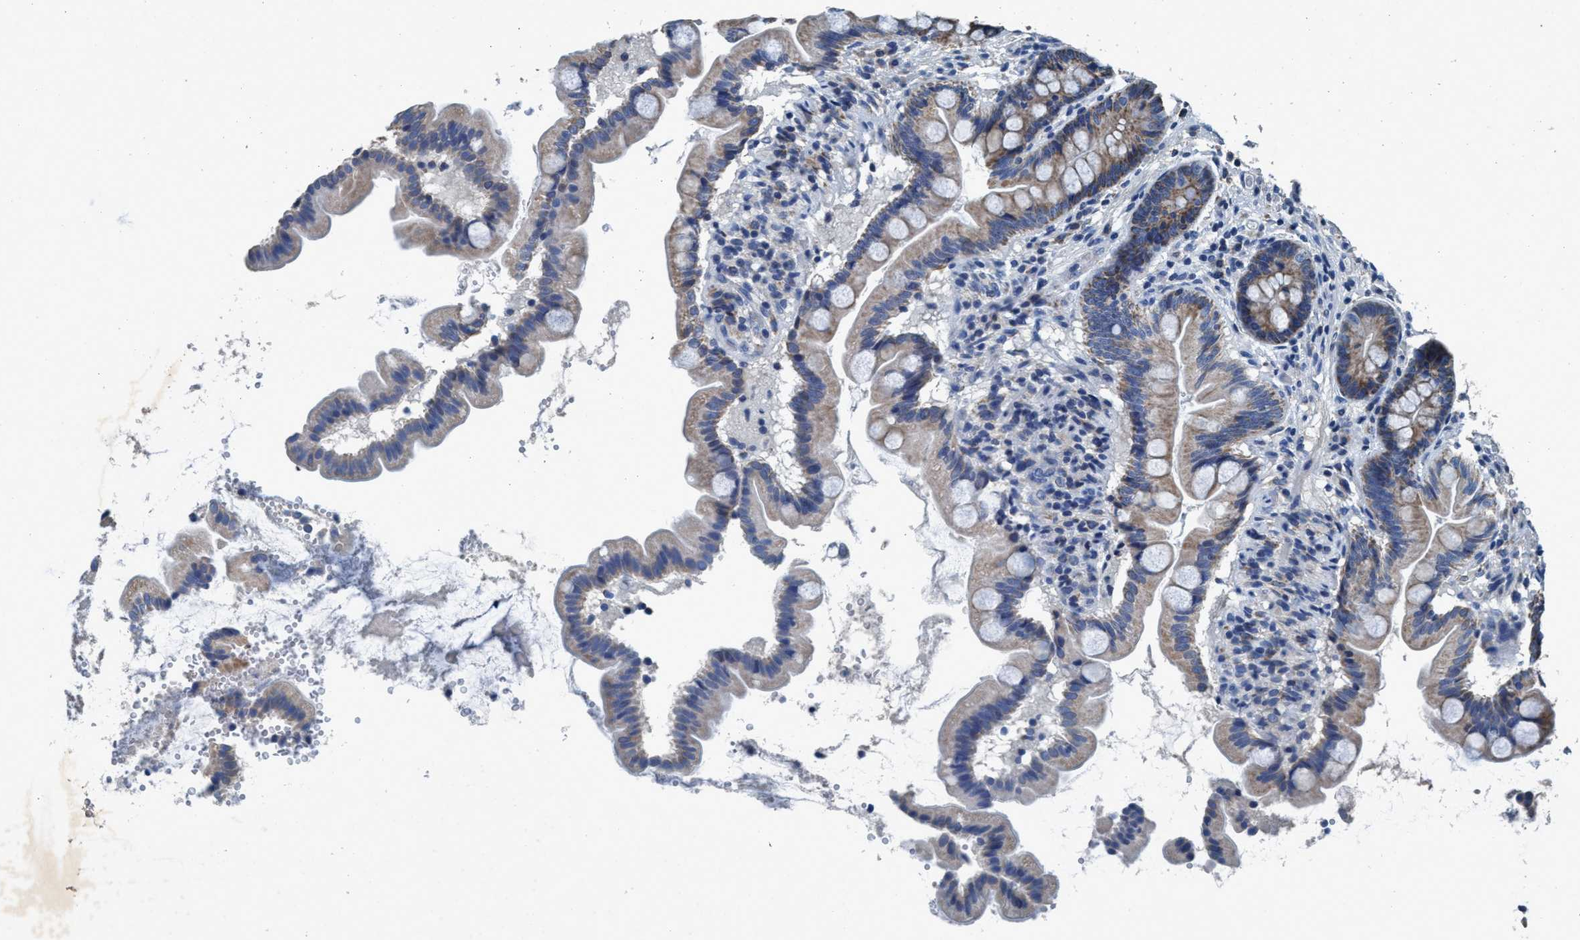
{"staining": {"intensity": "weak", "quantity": ">75%", "location": "cytoplasmic/membranous"}, "tissue": "small intestine", "cell_type": "Glandular cells", "image_type": "normal", "snomed": [{"axis": "morphology", "description": "Normal tissue, NOS"}, {"axis": "topography", "description": "Small intestine"}], "caption": "An image showing weak cytoplasmic/membranous staining in about >75% of glandular cells in normal small intestine, as visualized by brown immunohistochemical staining.", "gene": "ANKFN1", "patient": {"sex": "female", "age": 56}}